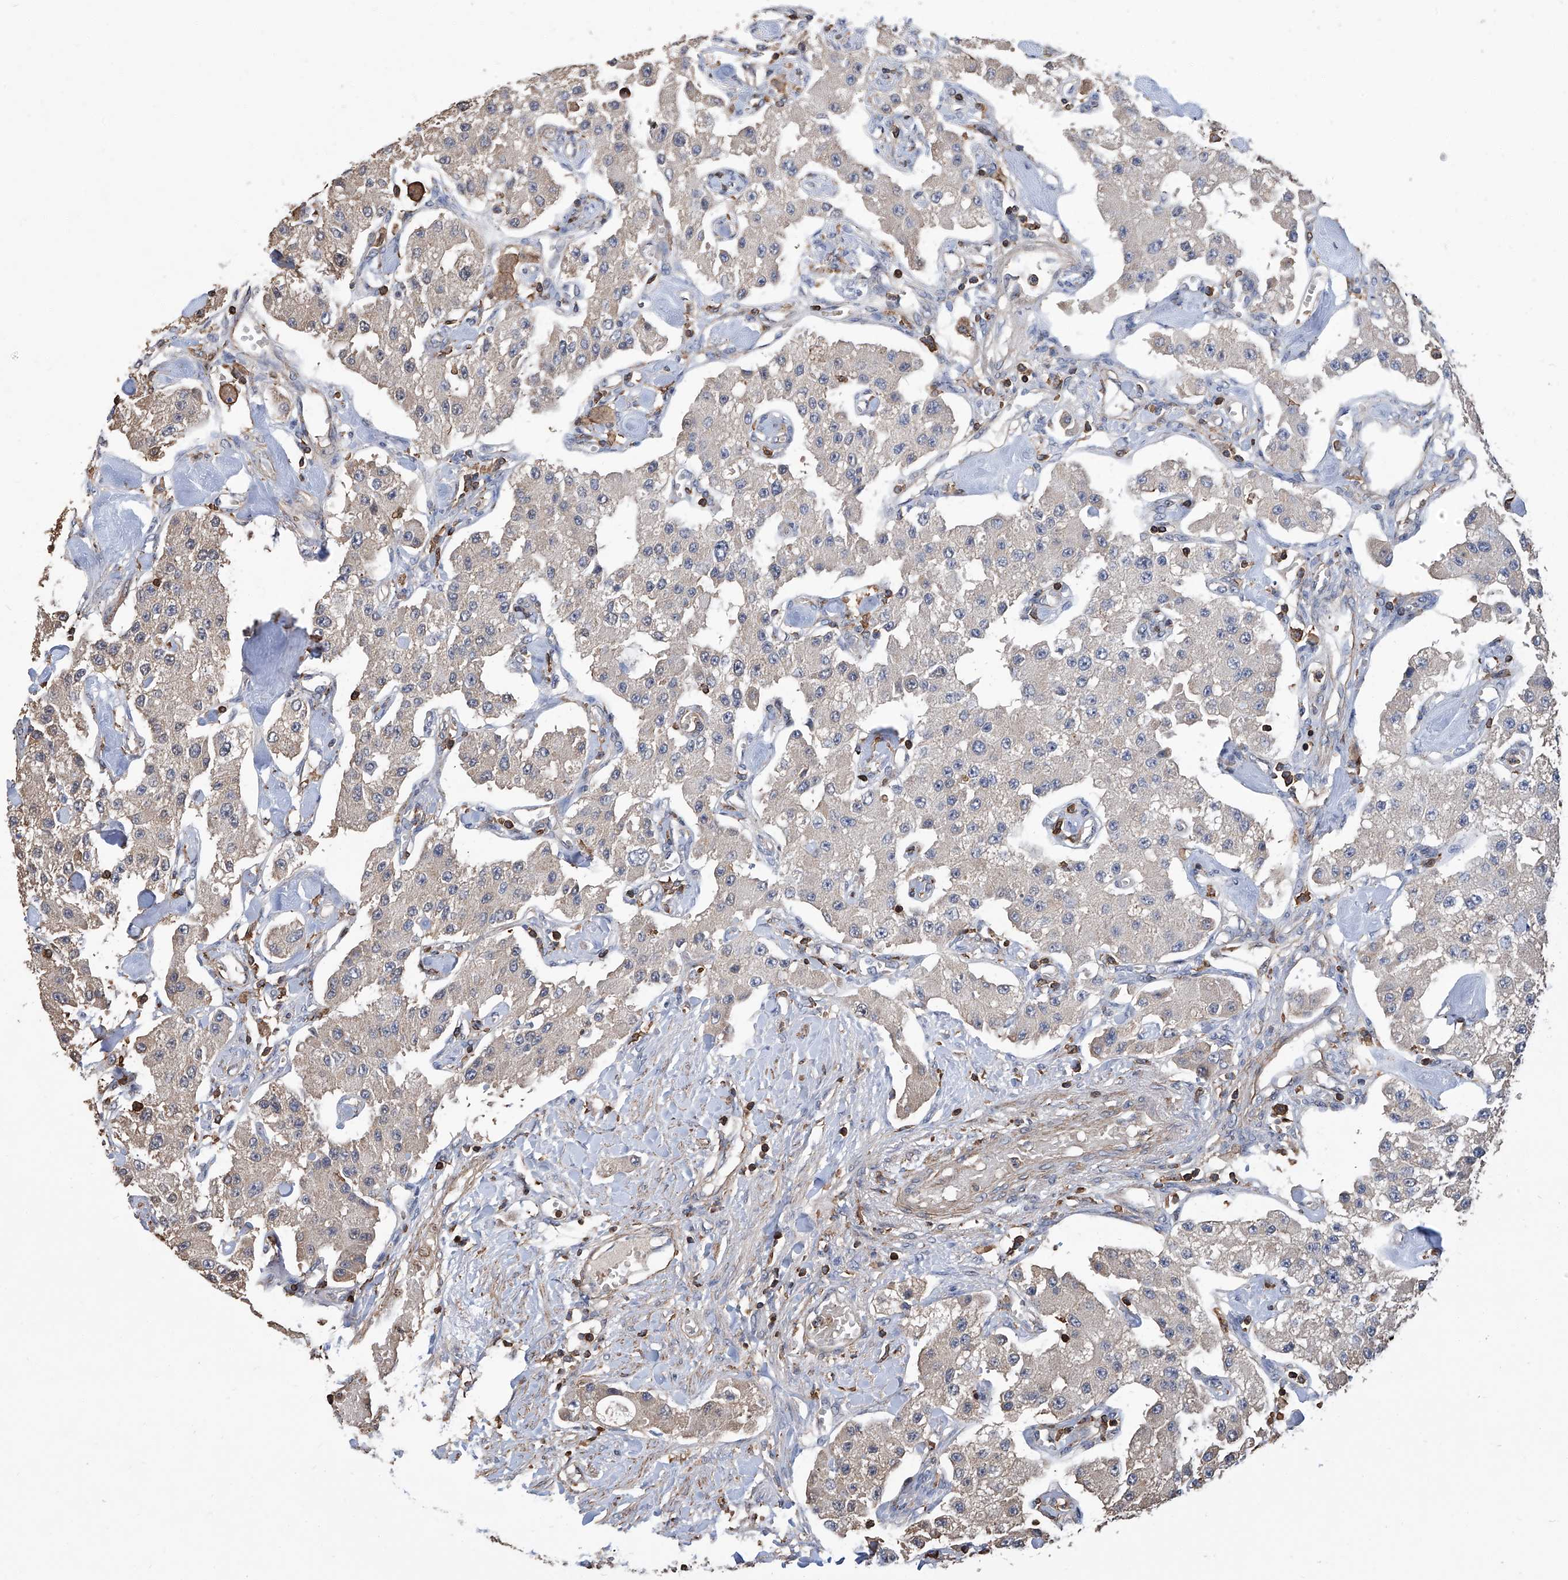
{"staining": {"intensity": "negative", "quantity": "none", "location": "none"}, "tissue": "carcinoid", "cell_type": "Tumor cells", "image_type": "cancer", "snomed": [{"axis": "morphology", "description": "Carcinoid, malignant, NOS"}, {"axis": "topography", "description": "Pancreas"}], "caption": "High power microscopy photomicrograph of an immunohistochemistry (IHC) image of carcinoid, revealing no significant positivity in tumor cells. The staining is performed using DAB brown chromogen with nuclei counter-stained in using hematoxylin.", "gene": "GPT", "patient": {"sex": "male", "age": 41}}